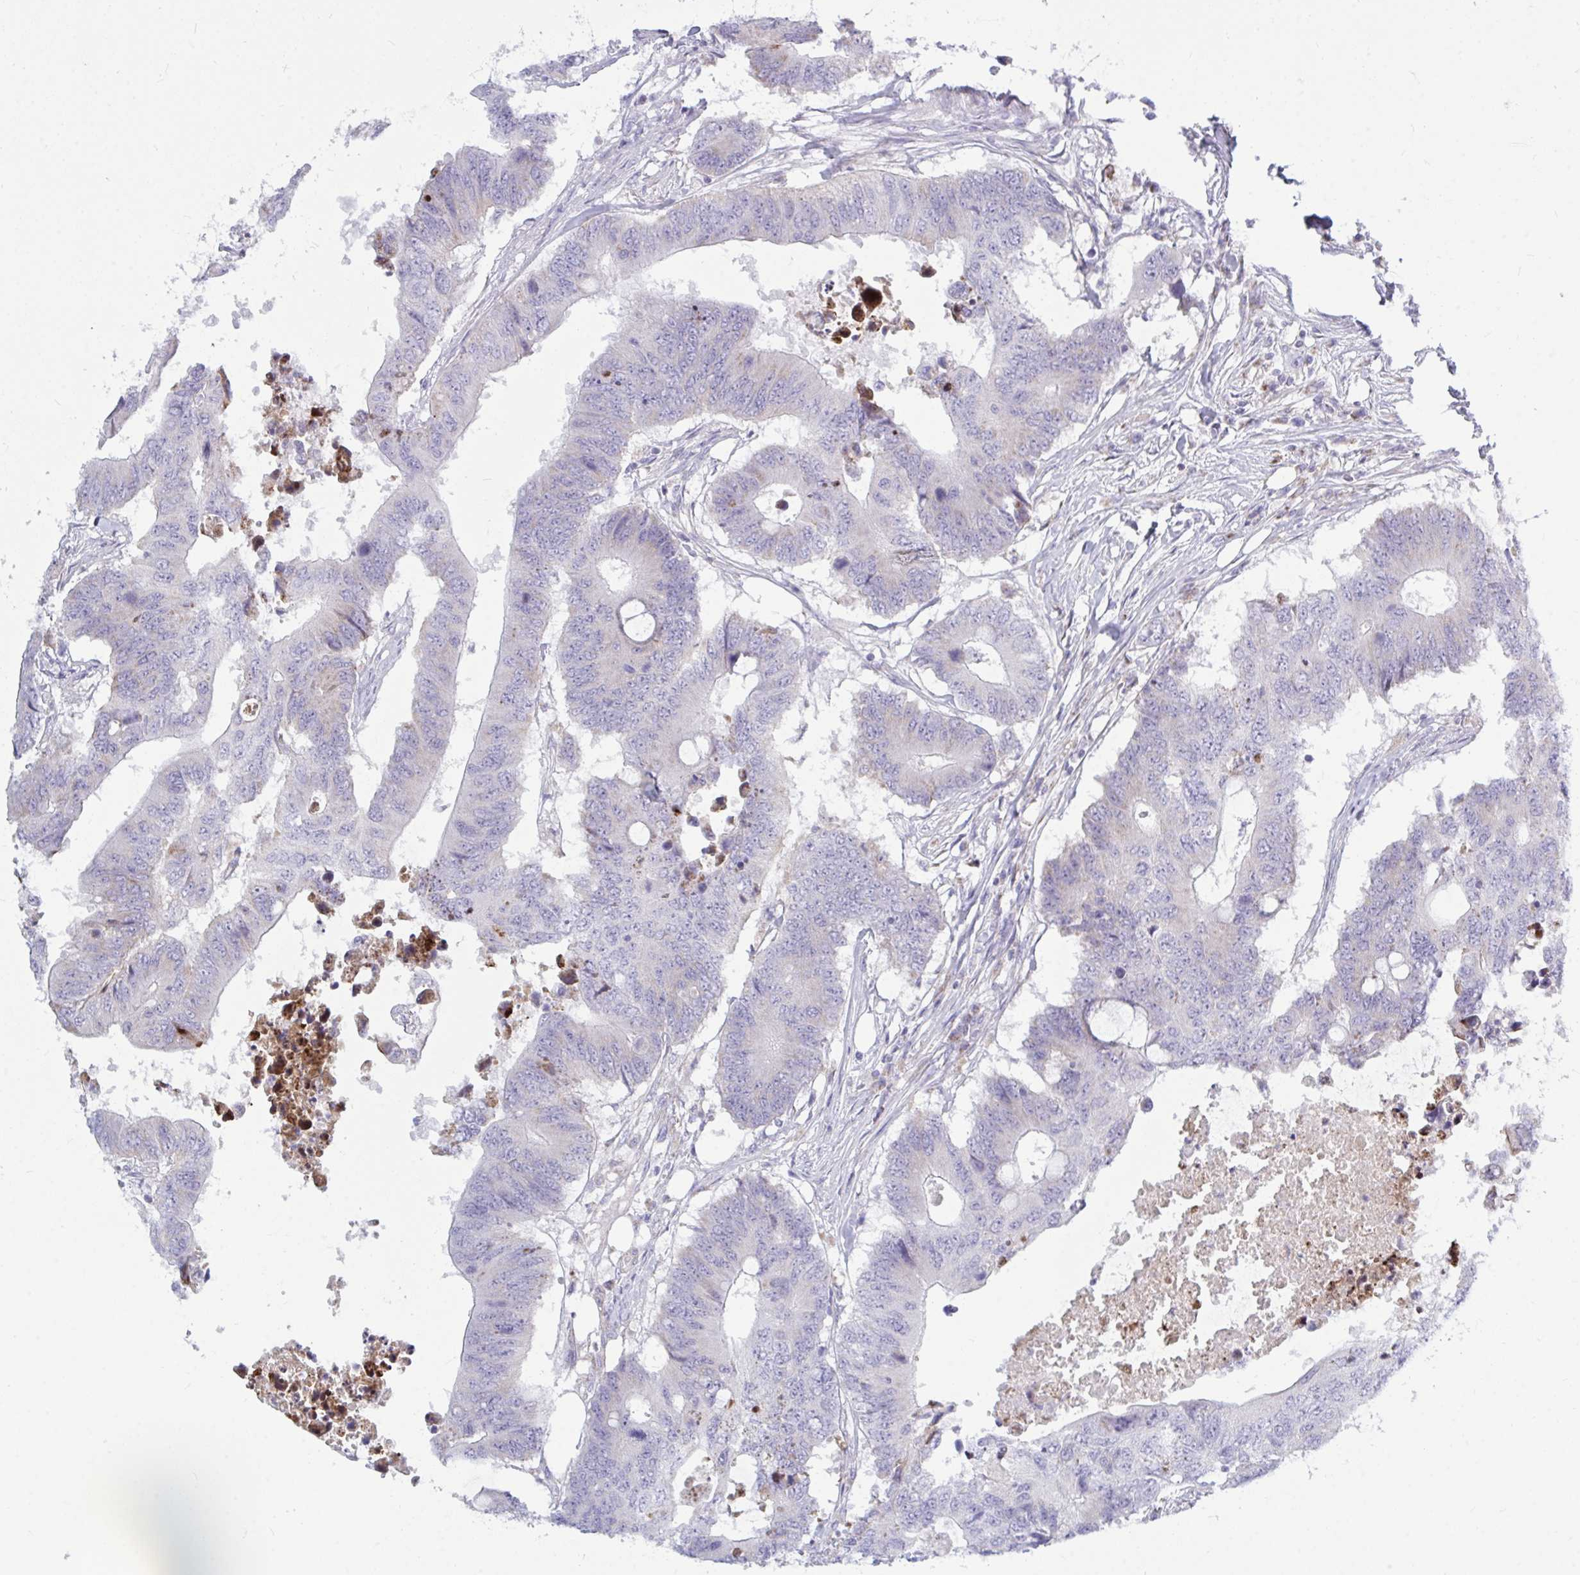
{"staining": {"intensity": "negative", "quantity": "none", "location": "none"}, "tissue": "colorectal cancer", "cell_type": "Tumor cells", "image_type": "cancer", "snomed": [{"axis": "morphology", "description": "Adenocarcinoma, NOS"}, {"axis": "topography", "description": "Colon"}], "caption": "The image demonstrates no staining of tumor cells in colorectal cancer.", "gene": "ATG9A", "patient": {"sex": "male", "age": 71}}